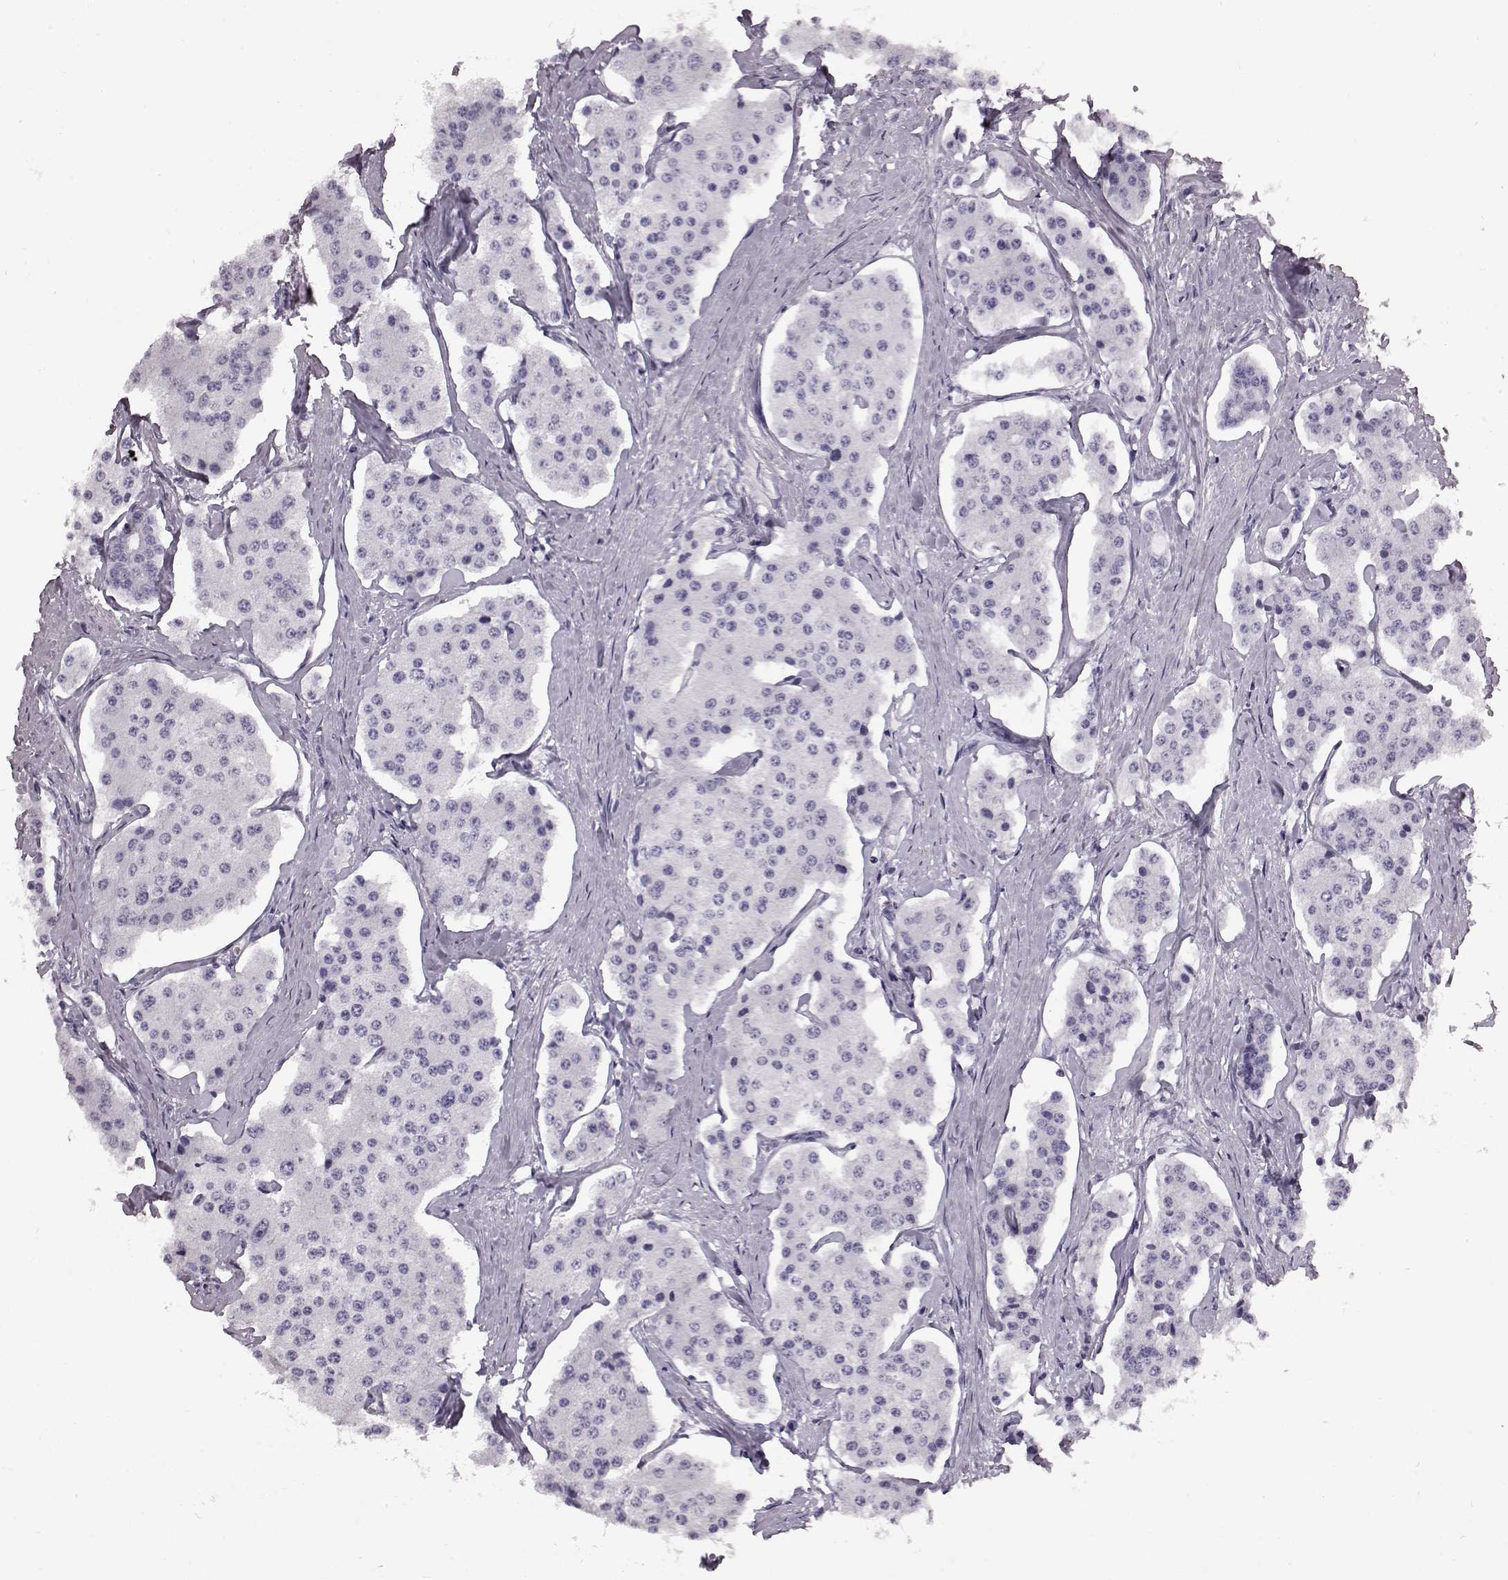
{"staining": {"intensity": "negative", "quantity": "none", "location": "none"}, "tissue": "carcinoid", "cell_type": "Tumor cells", "image_type": "cancer", "snomed": [{"axis": "morphology", "description": "Carcinoid, malignant, NOS"}, {"axis": "topography", "description": "Small intestine"}], "caption": "A photomicrograph of carcinoid stained for a protein demonstrates no brown staining in tumor cells.", "gene": "TCHHL1", "patient": {"sex": "female", "age": 65}}